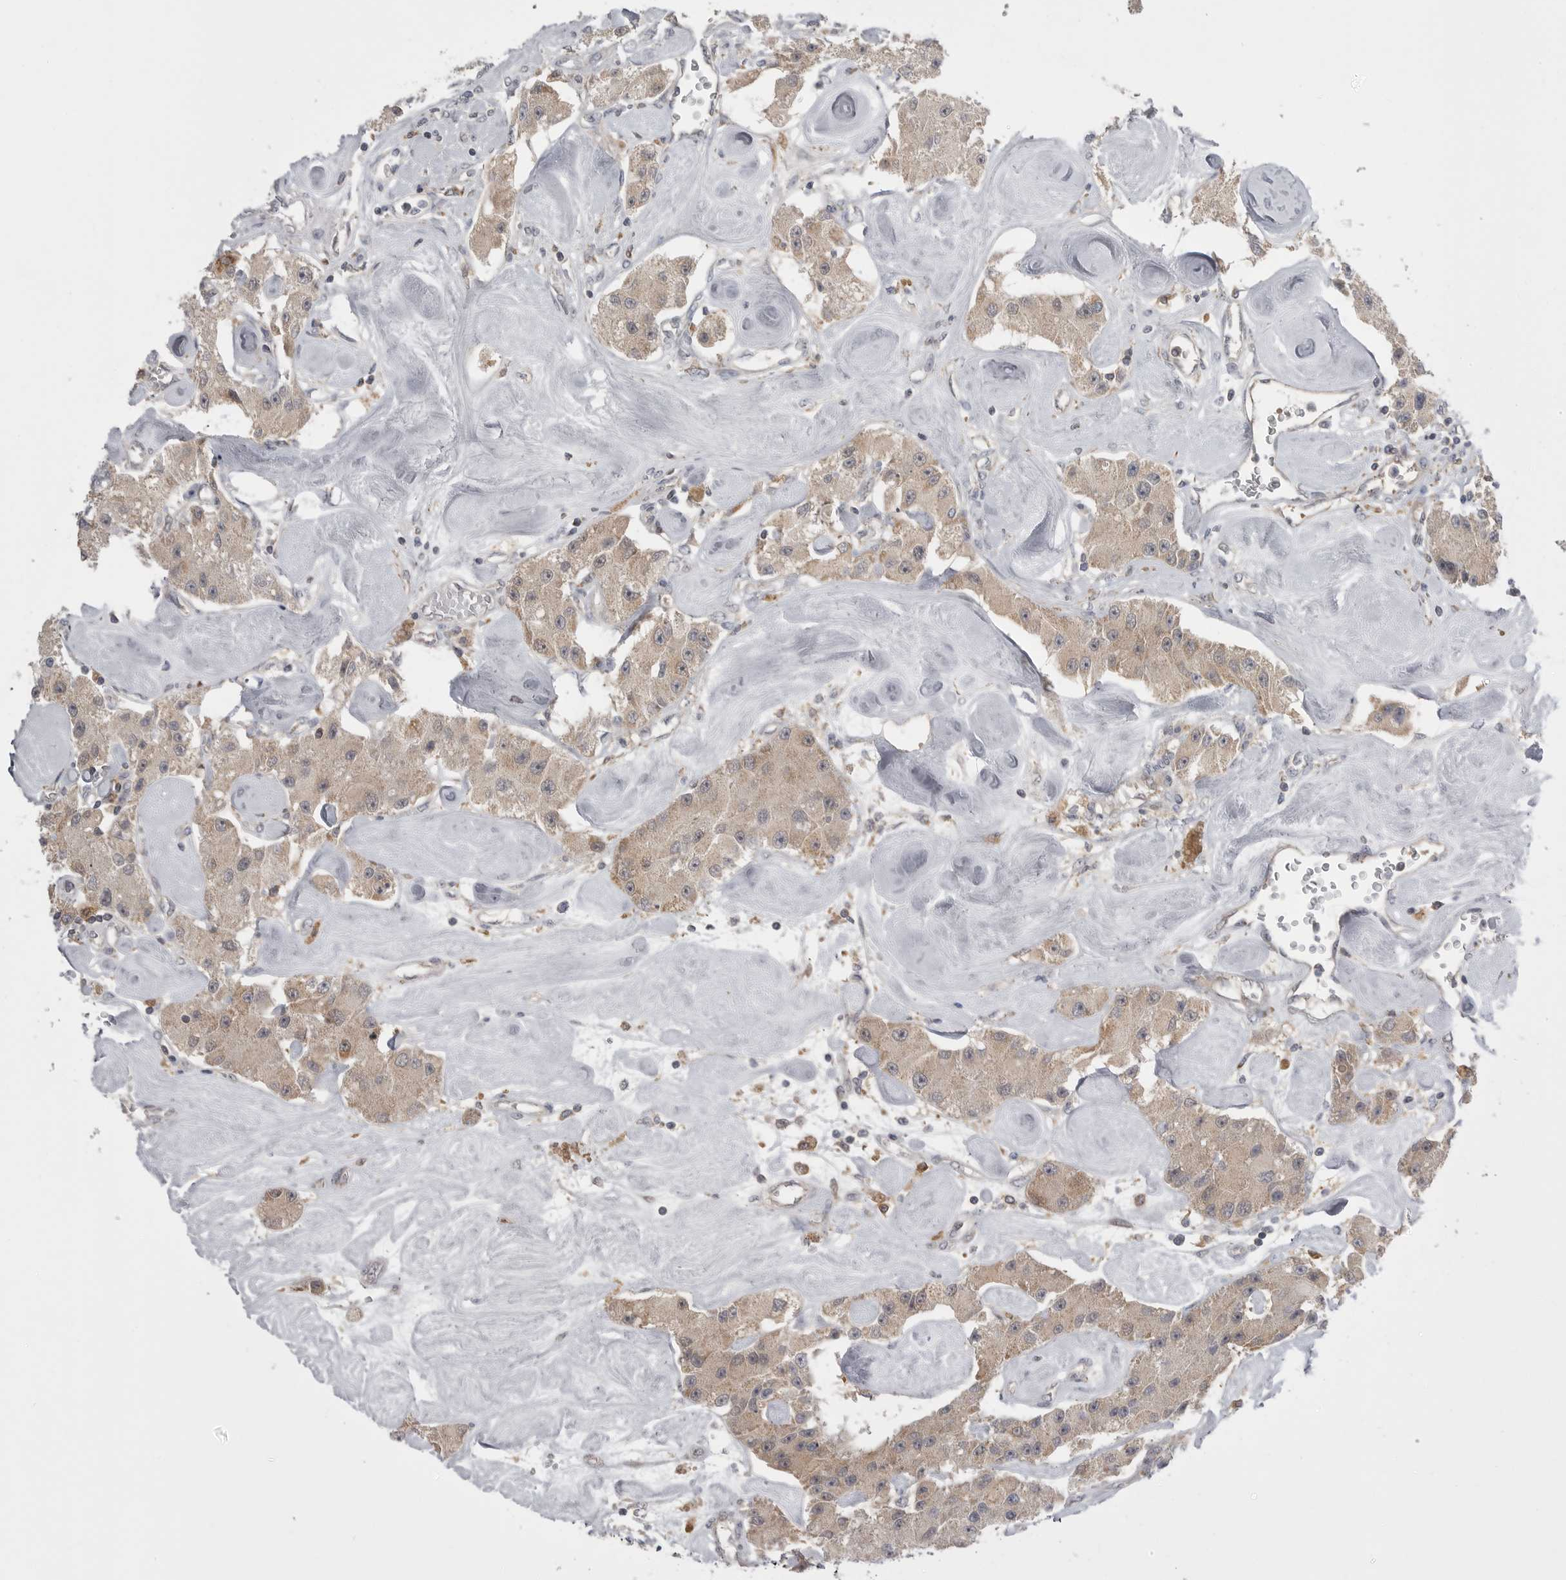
{"staining": {"intensity": "weak", "quantity": ">75%", "location": "cytoplasmic/membranous"}, "tissue": "carcinoid", "cell_type": "Tumor cells", "image_type": "cancer", "snomed": [{"axis": "morphology", "description": "Carcinoid, malignant, NOS"}, {"axis": "topography", "description": "Pancreas"}], "caption": "Human carcinoid stained with a brown dye demonstrates weak cytoplasmic/membranous positive expression in approximately >75% of tumor cells.", "gene": "KYAT3", "patient": {"sex": "male", "age": 41}}